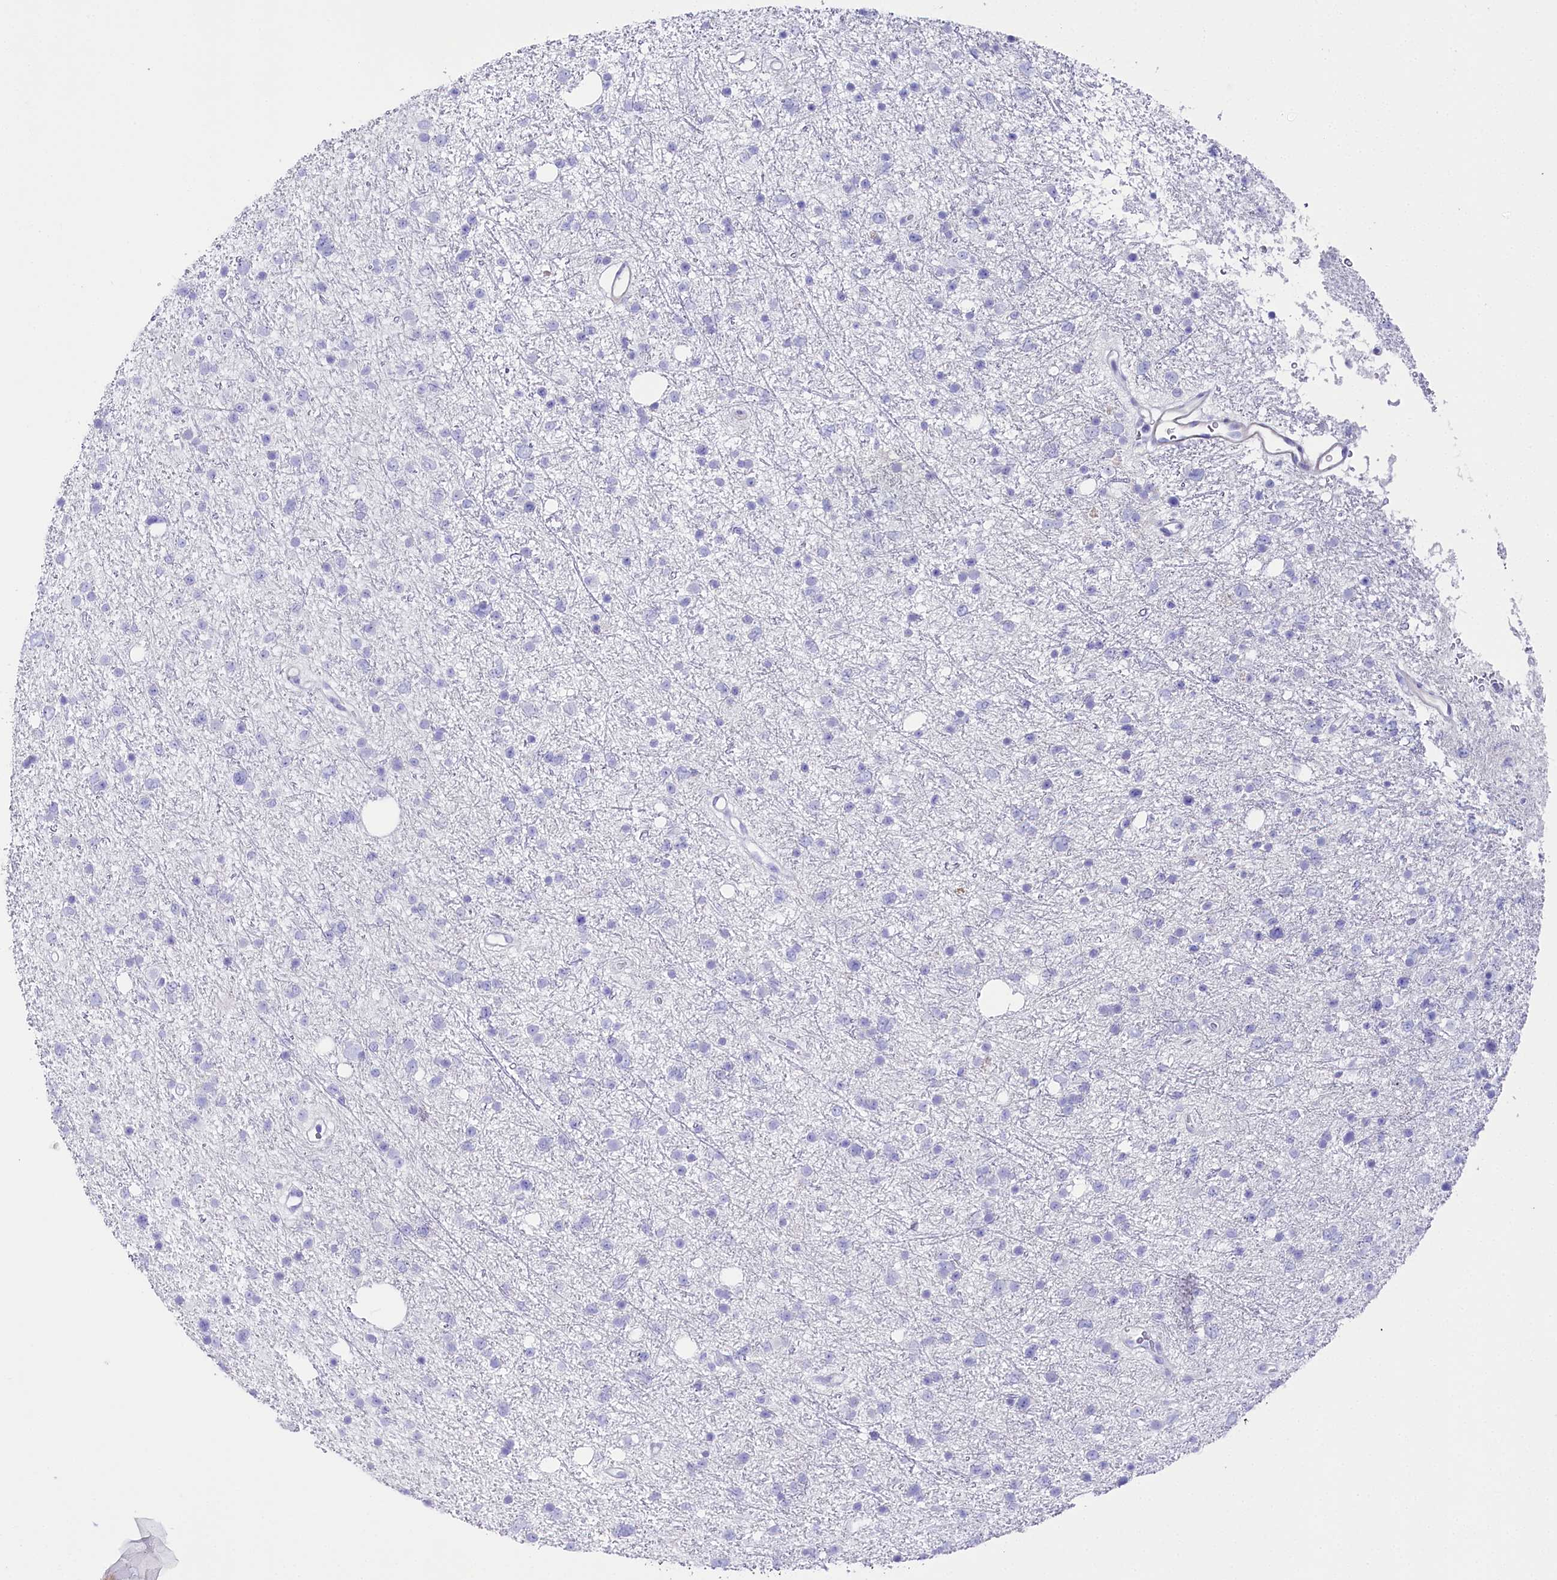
{"staining": {"intensity": "negative", "quantity": "none", "location": "none"}, "tissue": "glioma", "cell_type": "Tumor cells", "image_type": "cancer", "snomed": [{"axis": "morphology", "description": "Glioma, malignant, Low grade"}, {"axis": "topography", "description": "Cerebral cortex"}], "caption": "Immunohistochemistry micrograph of human malignant low-grade glioma stained for a protein (brown), which exhibits no expression in tumor cells. (DAB IHC with hematoxylin counter stain).", "gene": "CSN3", "patient": {"sex": "female", "age": 39}}